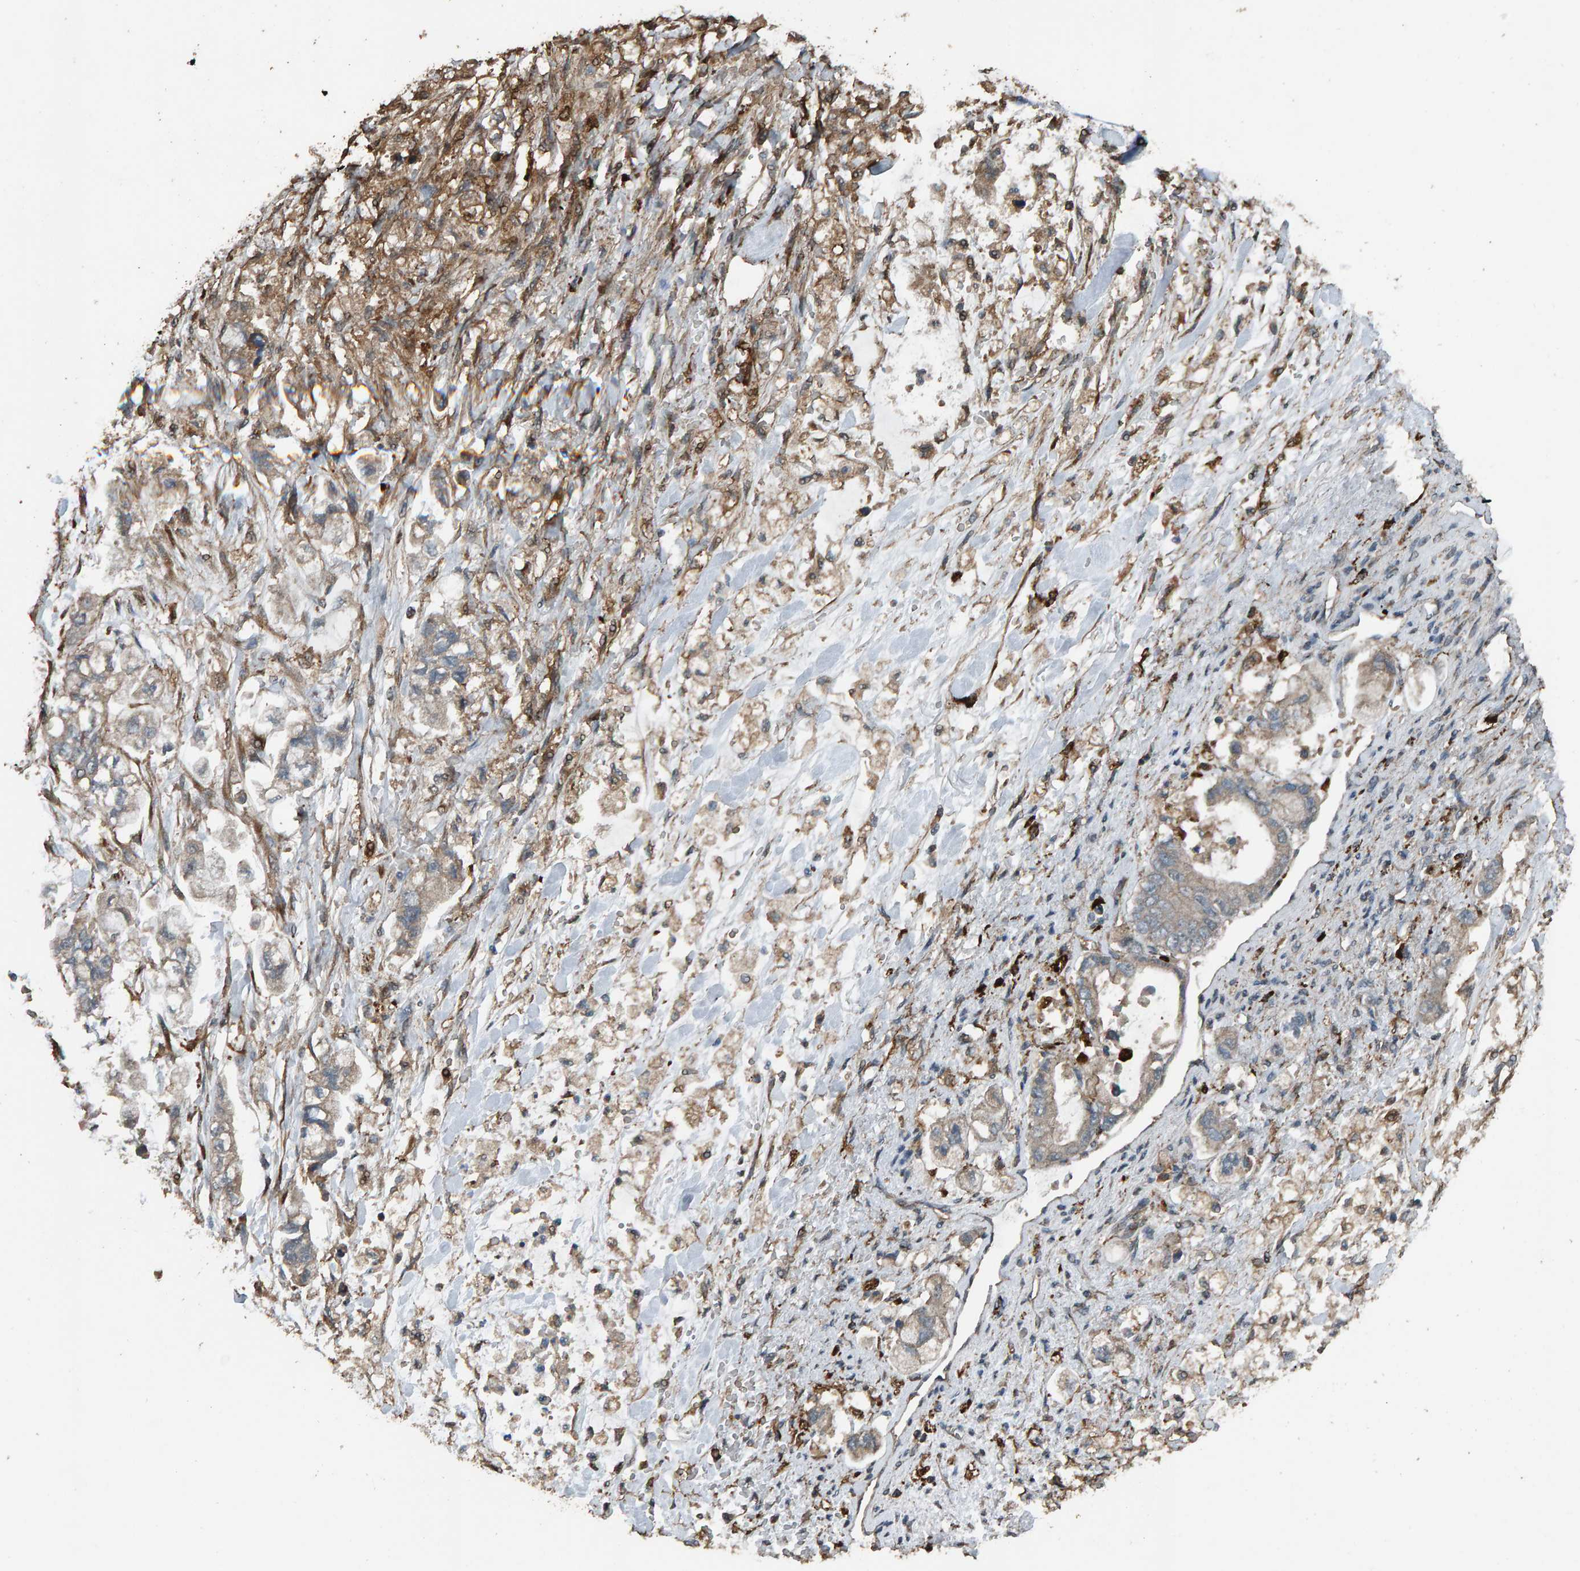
{"staining": {"intensity": "weak", "quantity": ">75%", "location": "cytoplasmic/membranous"}, "tissue": "stomach cancer", "cell_type": "Tumor cells", "image_type": "cancer", "snomed": [{"axis": "morphology", "description": "Normal tissue, NOS"}, {"axis": "morphology", "description": "Adenocarcinoma, NOS"}, {"axis": "topography", "description": "Stomach"}], "caption": "Weak cytoplasmic/membranous staining for a protein is identified in approximately >75% of tumor cells of stomach cancer (adenocarcinoma) using IHC.", "gene": "DUS1L", "patient": {"sex": "male", "age": 62}}